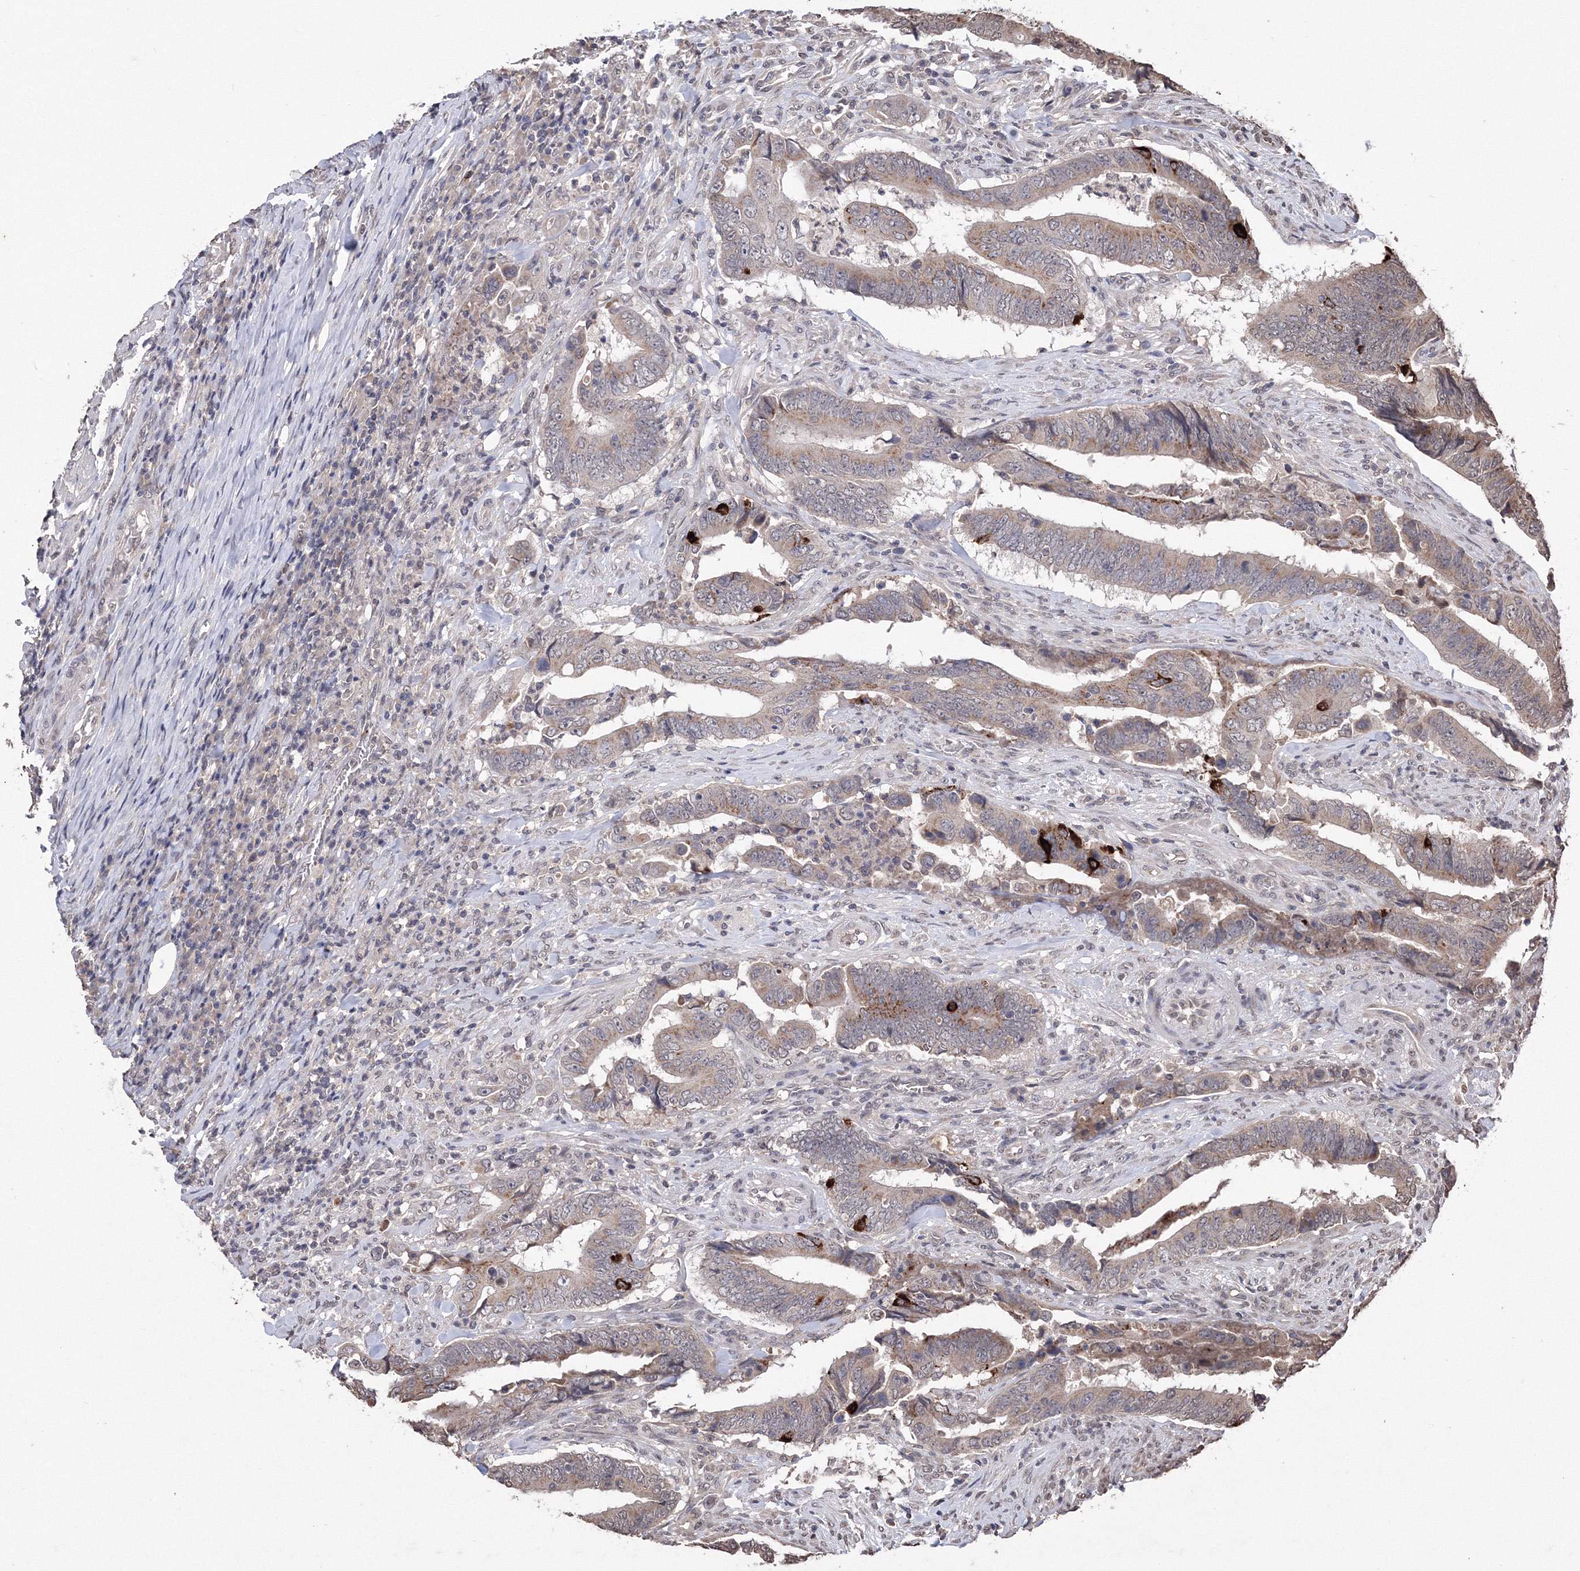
{"staining": {"intensity": "moderate", "quantity": ">75%", "location": "cytoplasmic/membranous"}, "tissue": "colorectal cancer", "cell_type": "Tumor cells", "image_type": "cancer", "snomed": [{"axis": "morphology", "description": "Normal tissue, NOS"}, {"axis": "morphology", "description": "Adenocarcinoma, NOS"}, {"axis": "topography", "description": "Colon"}], "caption": "A brown stain labels moderate cytoplasmic/membranous expression of a protein in human colorectal cancer tumor cells. The protein of interest is stained brown, and the nuclei are stained in blue (DAB IHC with brightfield microscopy, high magnification).", "gene": "GPN1", "patient": {"sex": "male", "age": 56}}